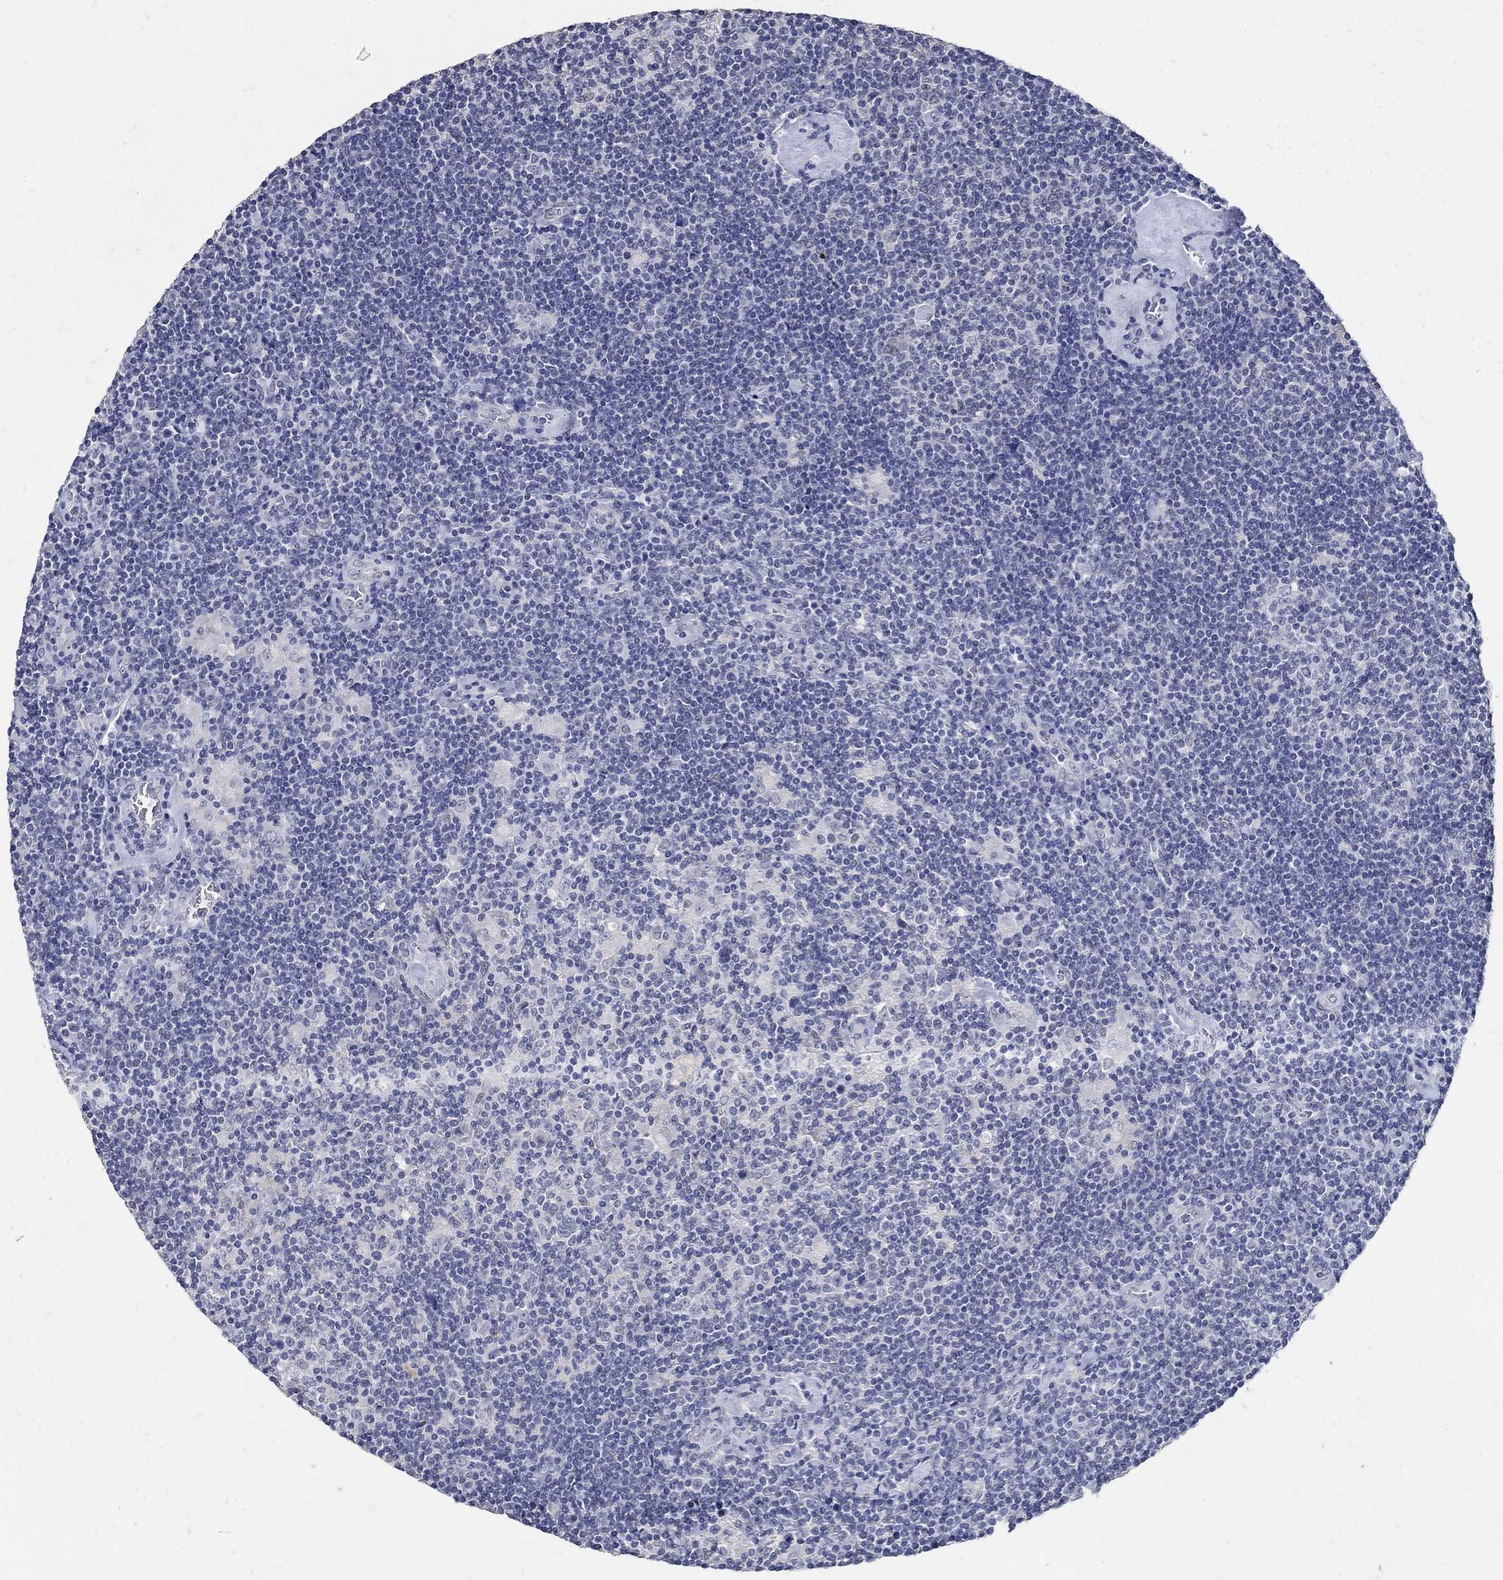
{"staining": {"intensity": "negative", "quantity": "none", "location": "none"}, "tissue": "lymphoma", "cell_type": "Tumor cells", "image_type": "cancer", "snomed": [{"axis": "morphology", "description": "Hodgkin's disease, NOS"}, {"axis": "topography", "description": "Lymph node"}], "caption": "A high-resolution photomicrograph shows immunohistochemistry staining of lymphoma, which reveals no significant positivity in tumor cells. (Stains: DAB immunohistochemistry (IHC) with hematoxylin counter stain, Microscopy: brightfield microscopy at high magnification).", "gene": "KCNN3", "patient": {"sex": "male", "age": 40}}